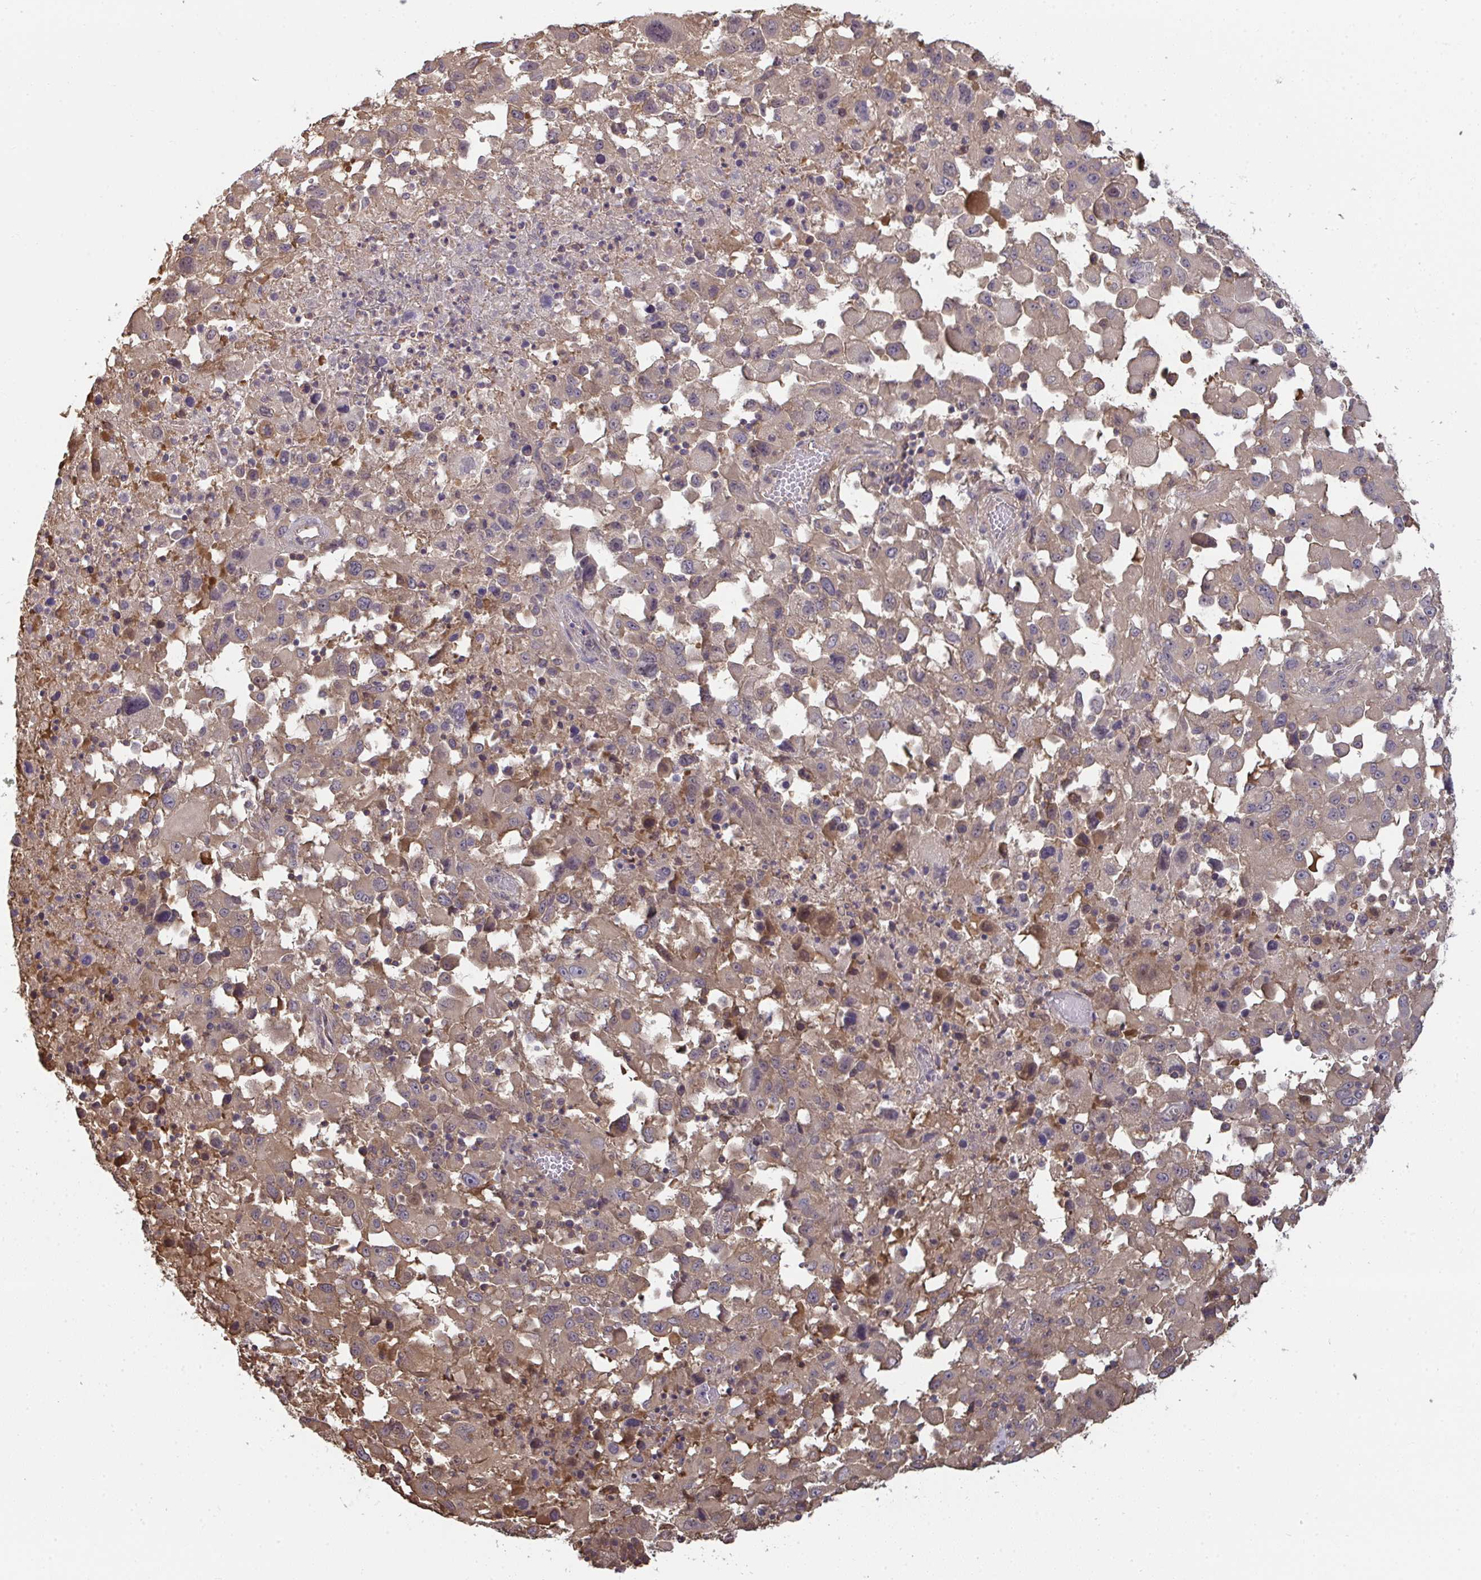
{"staining": {"intensity": "weak", "quantity": "25%-75%", "location": "cytoplasmic/membranous,nuclear"}, "tissue": "melanoma", "cell_type": "Tumor cells", "image_type": "cancer", "snomed": [{"axis": "morphology", "description": "Malignant melanoma, Metastatic site"}, {"axis": "topography", "description": "Soft tissue"}], "caption": "Human melanoma stained for a protein (brown) exhibits weak cytoplasmic/membranous and nuclear positive expression in about 25%-75% of tumor cells.", "gene": "TTC9C", "patient": {"sex": "male", "age": 50}}